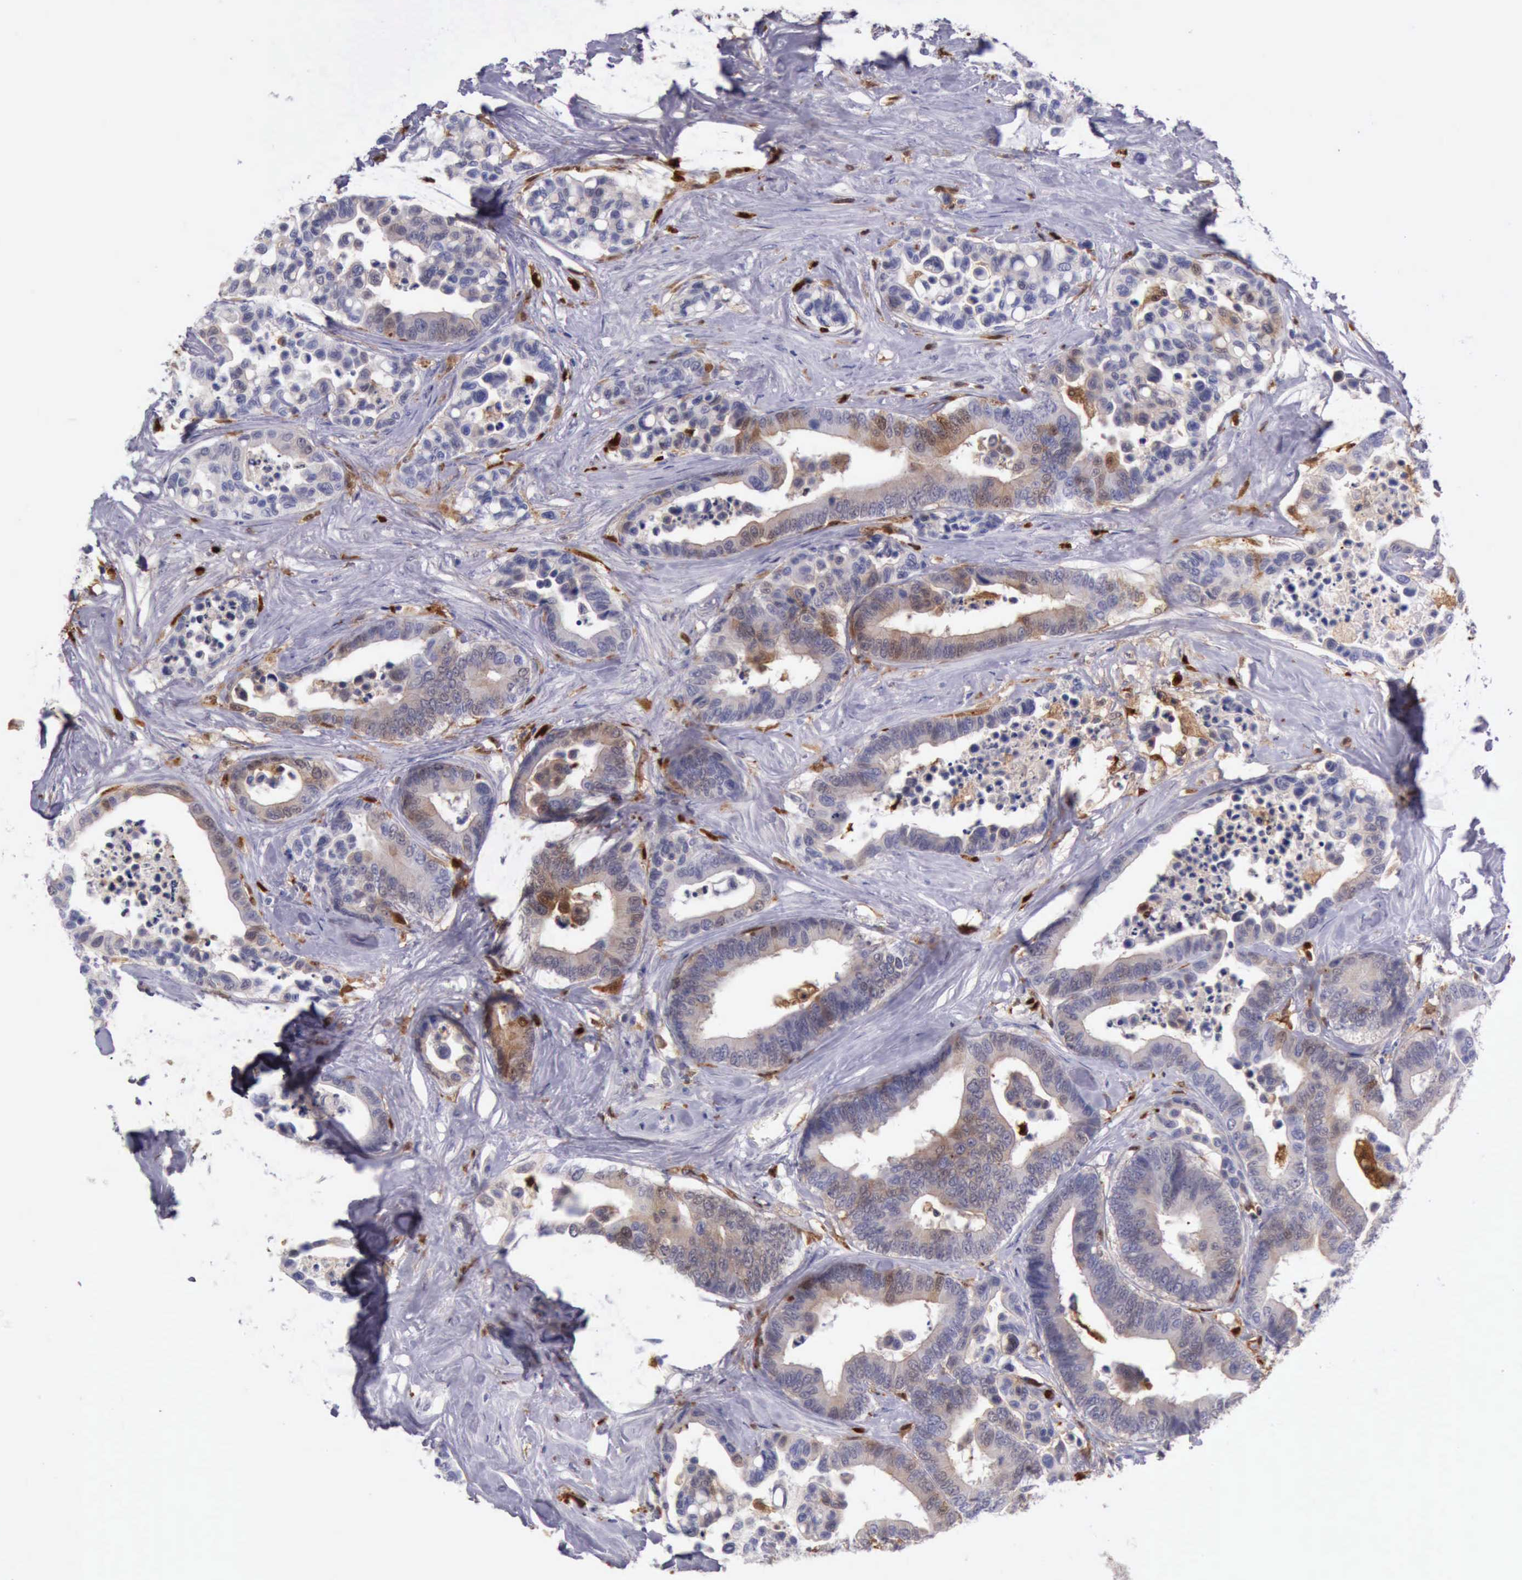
{"staining": {"intensity": "weak", "quantity": "25%-75%", "location": "cytoplasmic/membranous"}, "tissue": "colorectal cancer", "cell_type": "Tumor cells", "image_type": "cancer", "snomed": [{"axis": "morphology", "description": "Adenocarcinoma, NOS"}, {"axis": "topography", "description": "Colon"}], "caption": "Adenocarcinoma (colorectal) stained for a protein (brown) demonstrates weak cytoplasmic/membranous positive staining in about 25%-75% of tumor cells.", "gene": "CSTA", "patient": {"sex": "male", "age": 82}}